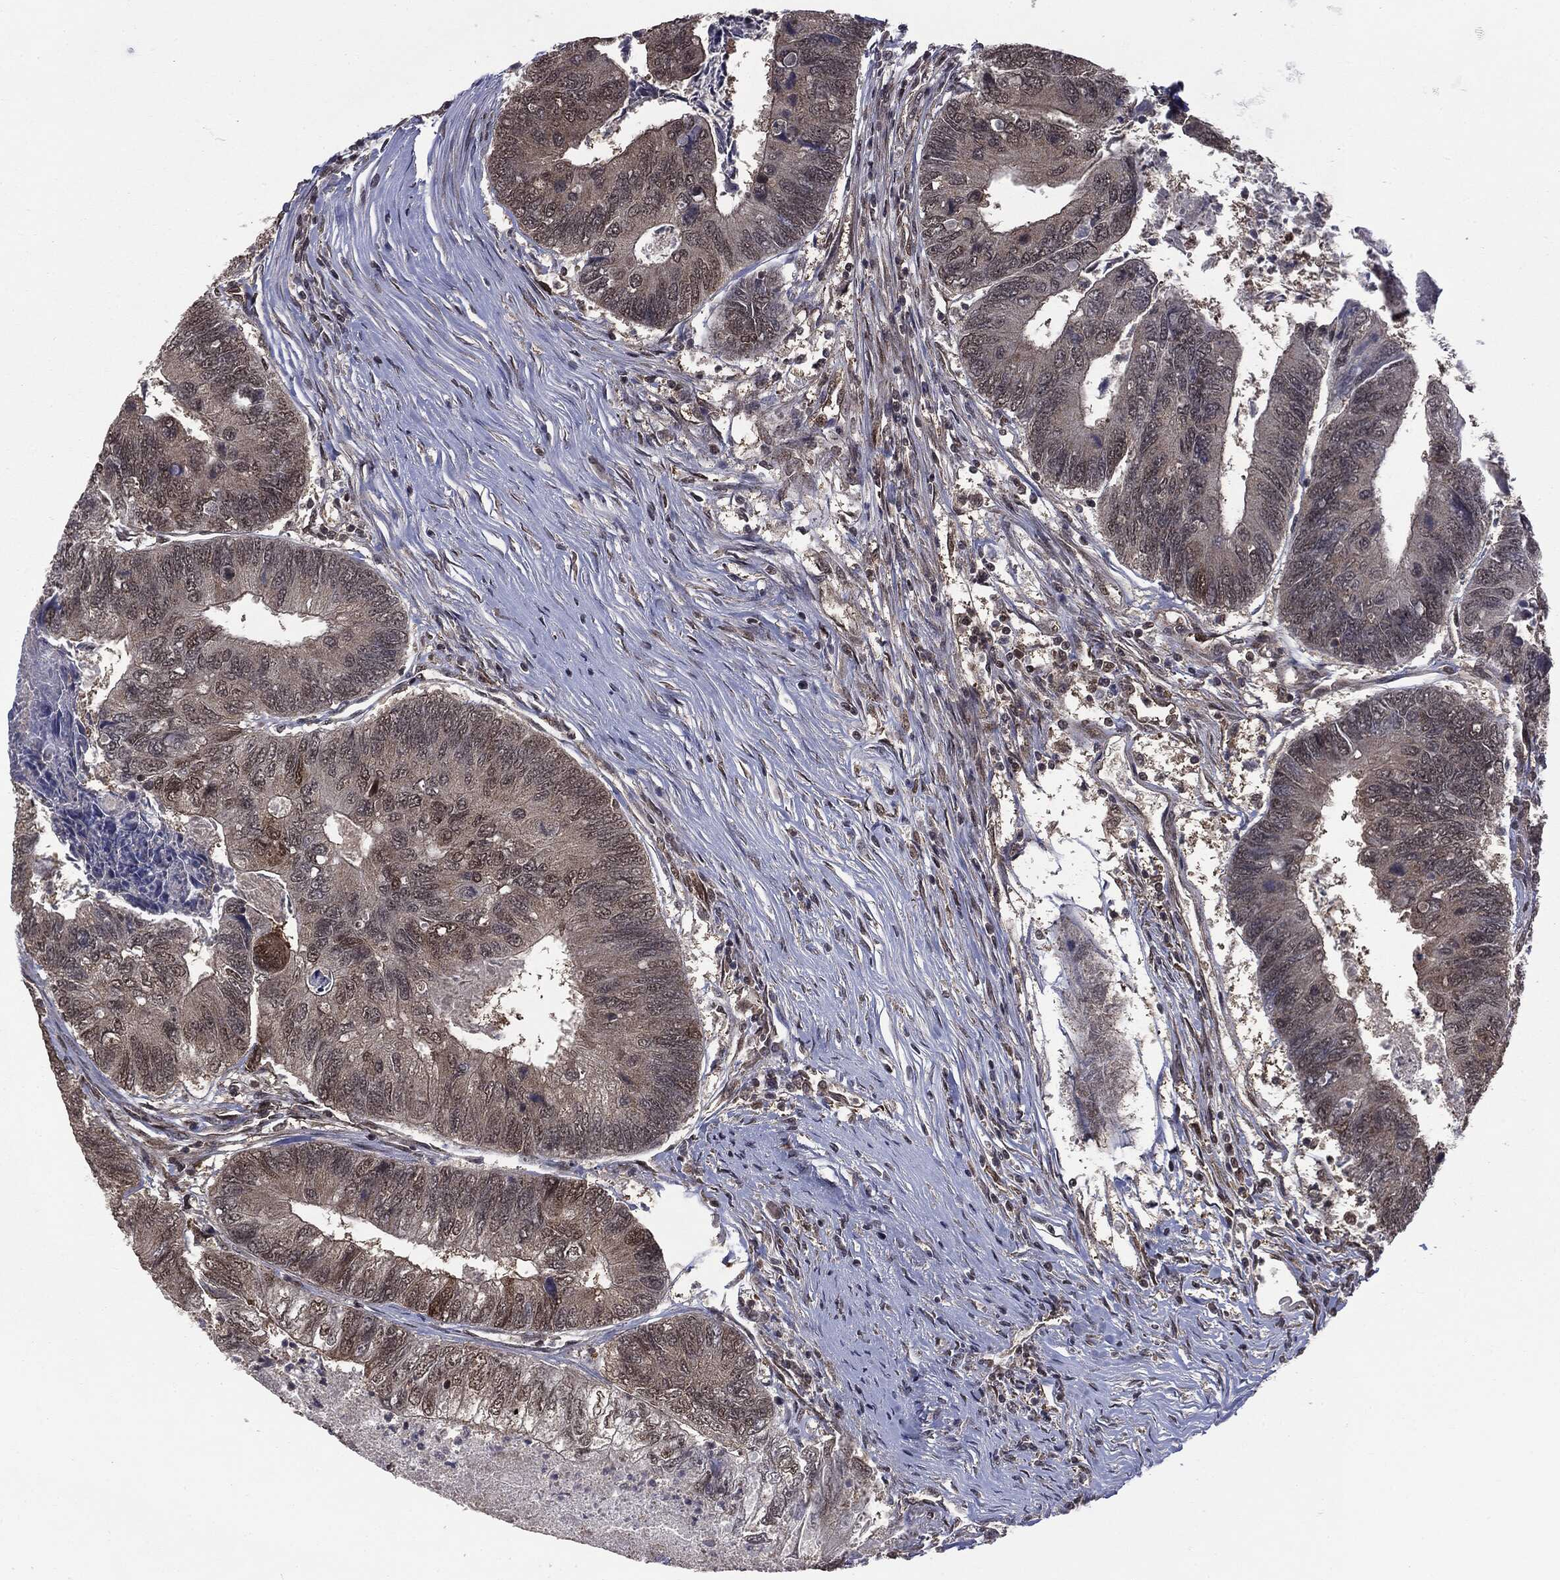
{"staining": {"intensity": "weak", "quantity": "<25%", "location": "cytoplasmic/membranous,nuclear"}, "tissue": "colorectal cancer", "cell_type": "Tumor cells", "image_type": "cancer", "snomed": [{"axis": "morphology", "description": "Adenocarcinoma, NOS"}, {"axis": "topography", "description": "Colon"}], "caption": "Immunohistochemistry (IHC) of adenocarcinoma (colorectal) demonstrates no expression in tumor cells.", "gene": "PTPA", "patient": {"sex": "female", "age": 67}}